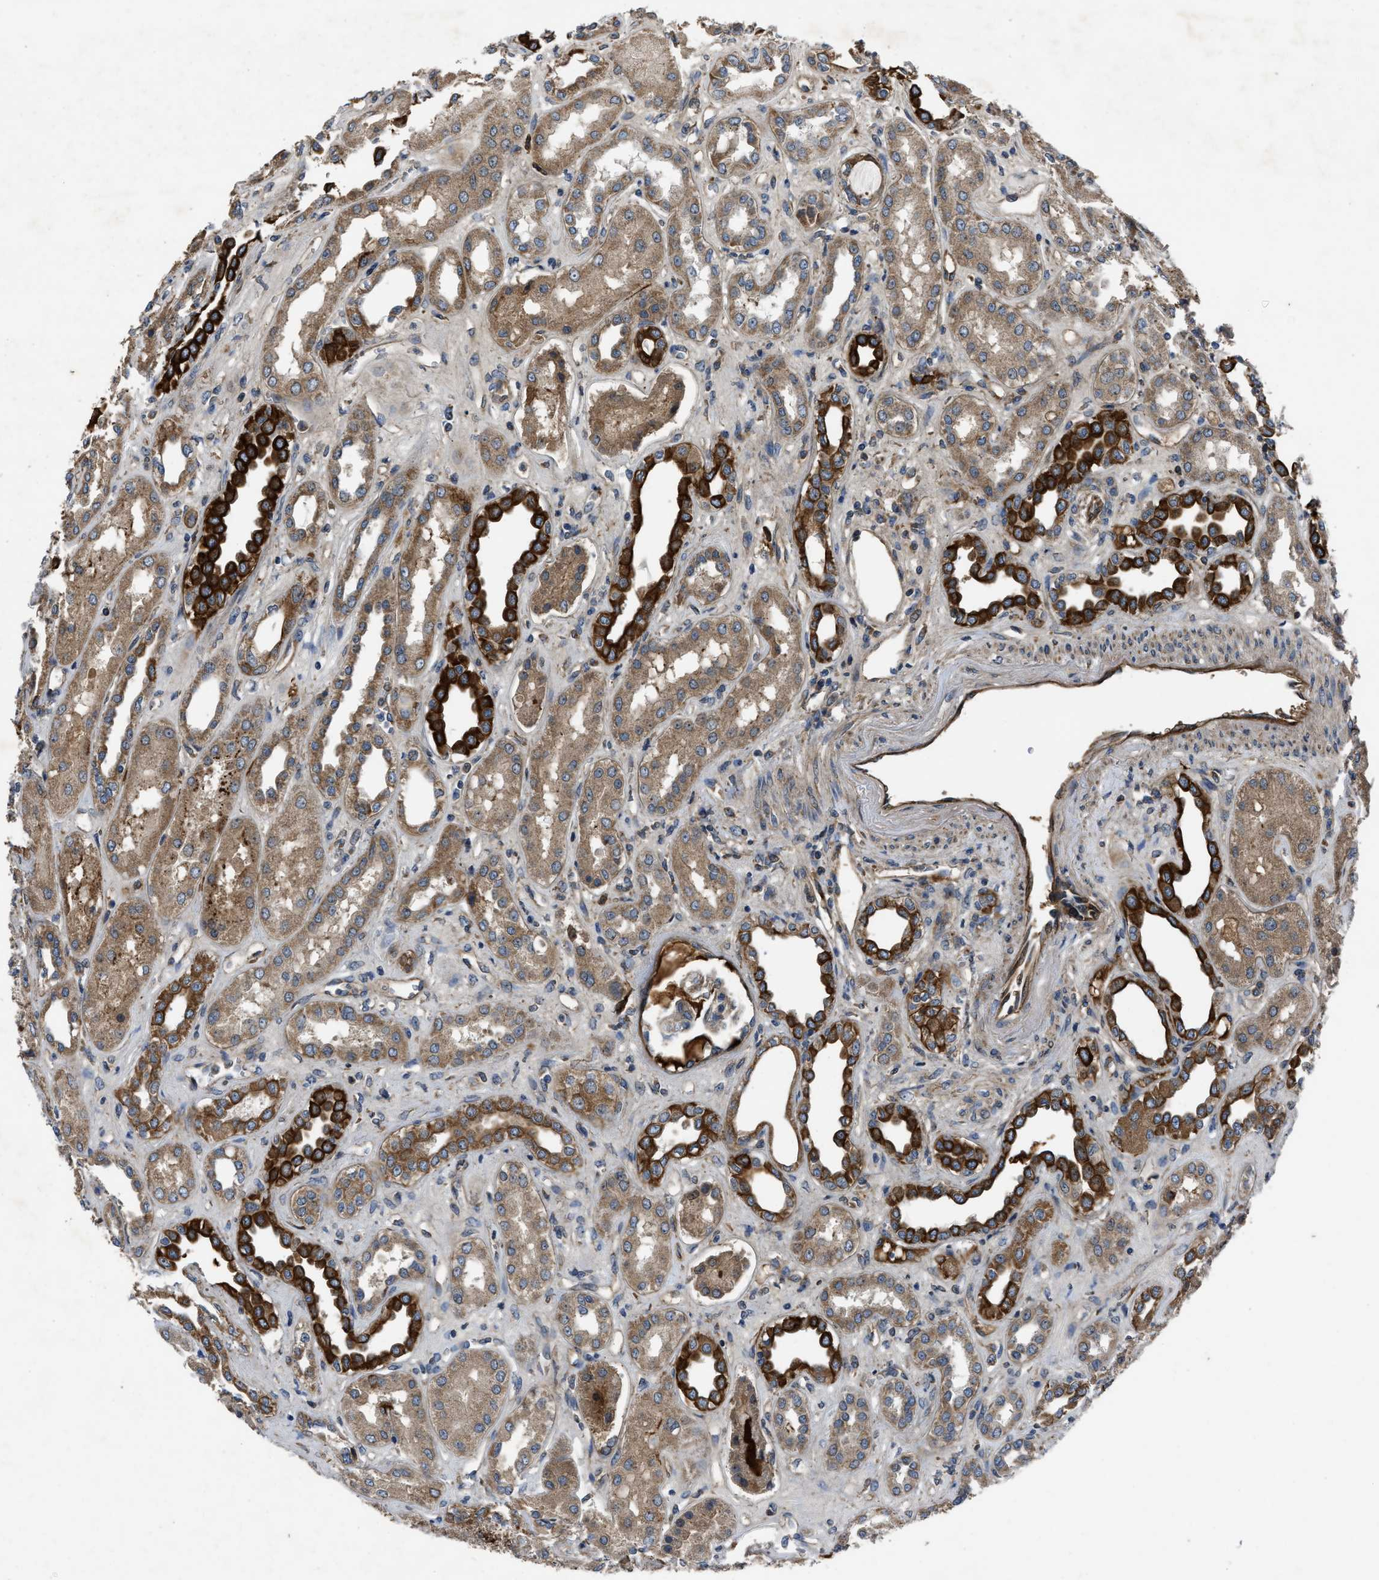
{"staining": {"intensity": "moderate", "quantity": ">75%", "location": "cytoplasmic/membranous"}, "tissue": "kidney", "cell_type": "Cells in glomeruli", "image_type": "normal", "snomed": [{"axis": "morphology", "description": "Normal tissue, NOS"}, {"axis": "topography", "description": "Kidney"}], "caption": "Protein staining of benign kidney shows moderate cytoplasmic/membranous staining in approximately >75% of cells in glomeruli. (DAB (3,3'-diaminobenzidine) IHC, brown staining for protein, blue staining for nuclei).", "gene": "ERC1", "patient": {"sex": "male", "age": 59}}